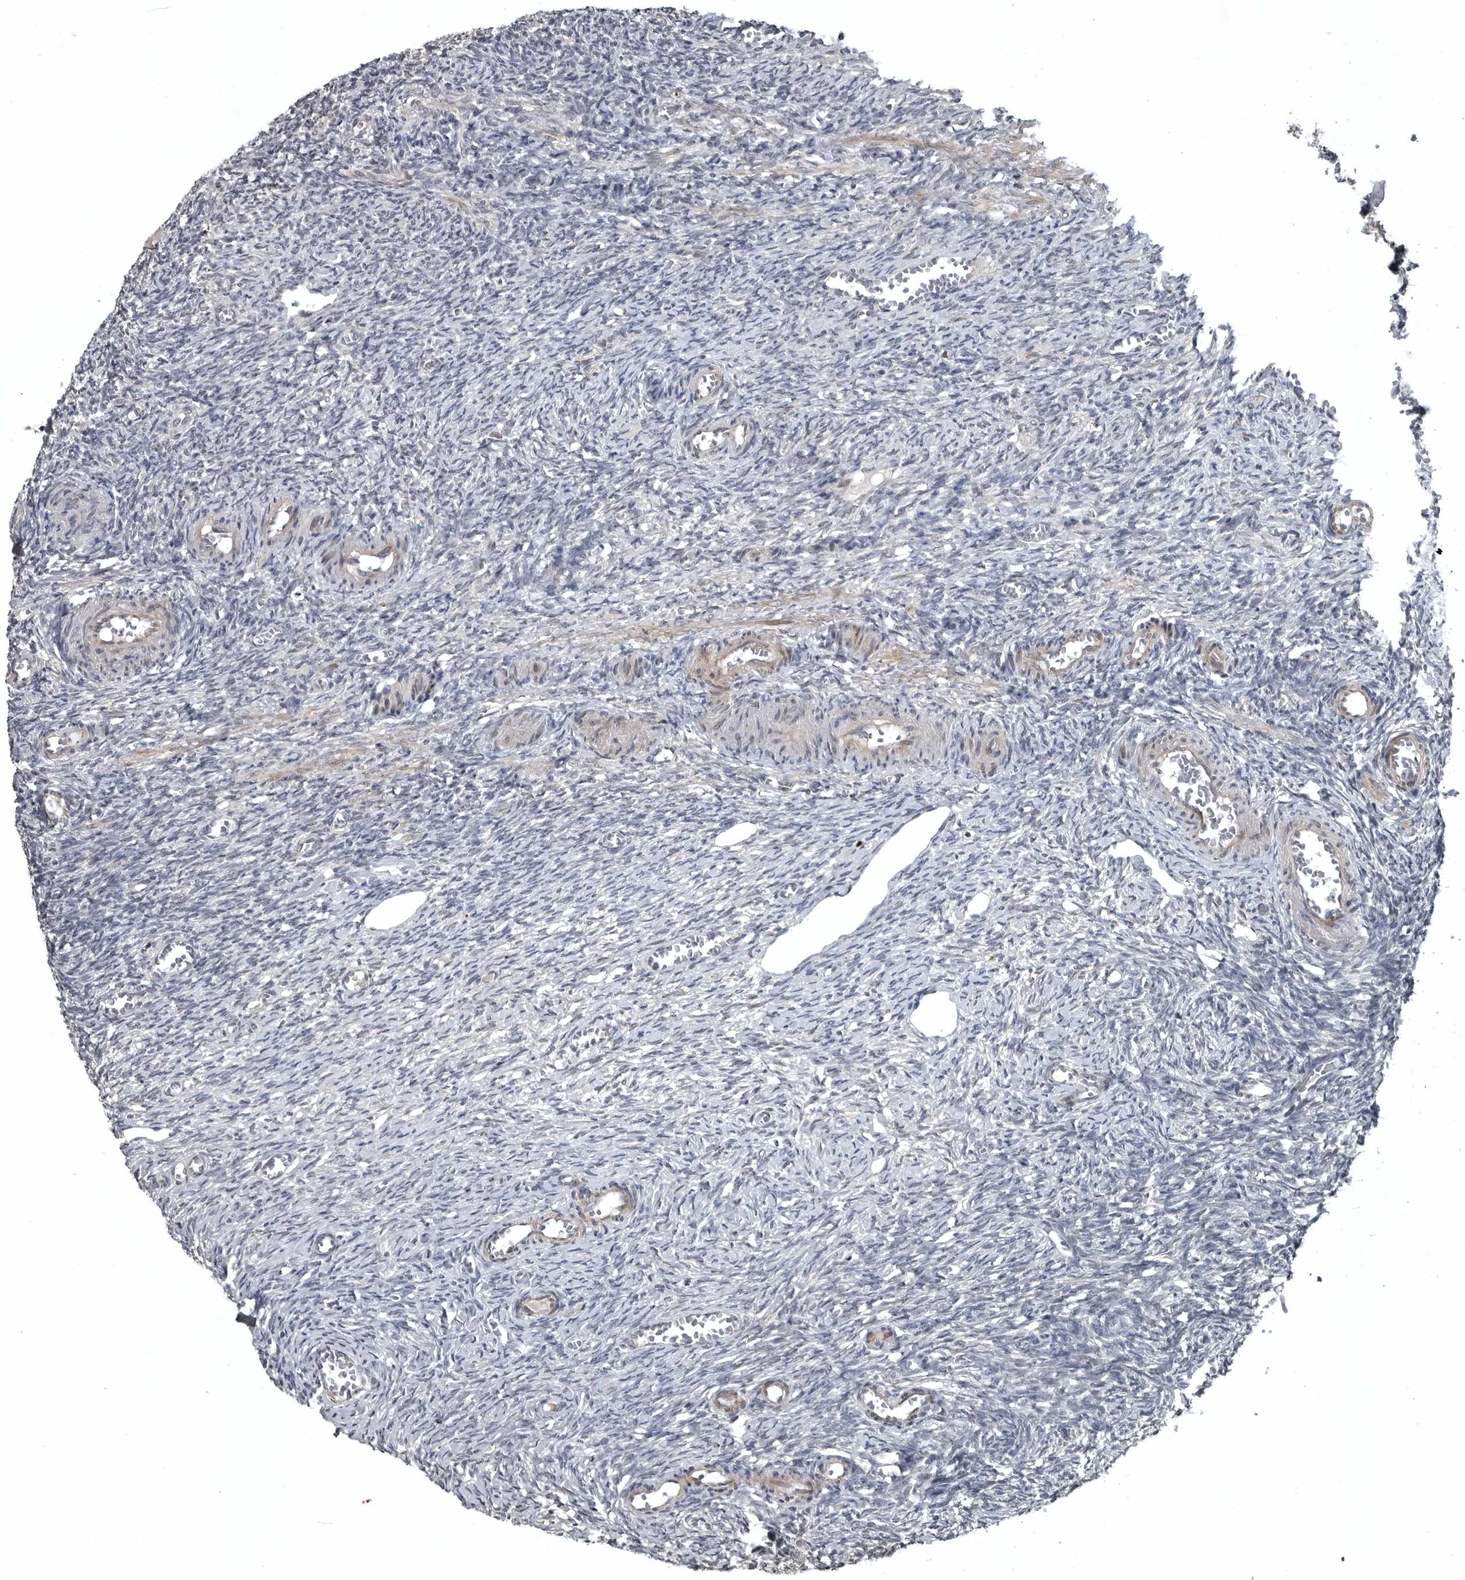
{"staining": {"intensity": "negative", "quantity": "none", "location": "none"}, "tissue": "ovary", "cell_type": "Ovarian stroma cells", "image_type": "normal", "snomed": [{"axis": "morphology", "description": "Normal tissue, NOS"}, {"axis": "topography", "description": "Ovary"}], "caption": "Immunohistochemistry photomicrograph of benign ovary: ovary stained with DAB demonstrates no significant protein staining in ovarian stroma cells. The staining was performed using DAB to visualize the protein expression in brown, while the nuclei were stained in blue with hematoxylin (Magnification: 20x).", "gene": "GAK", "patient": {"sex": "female", "age": 27}}